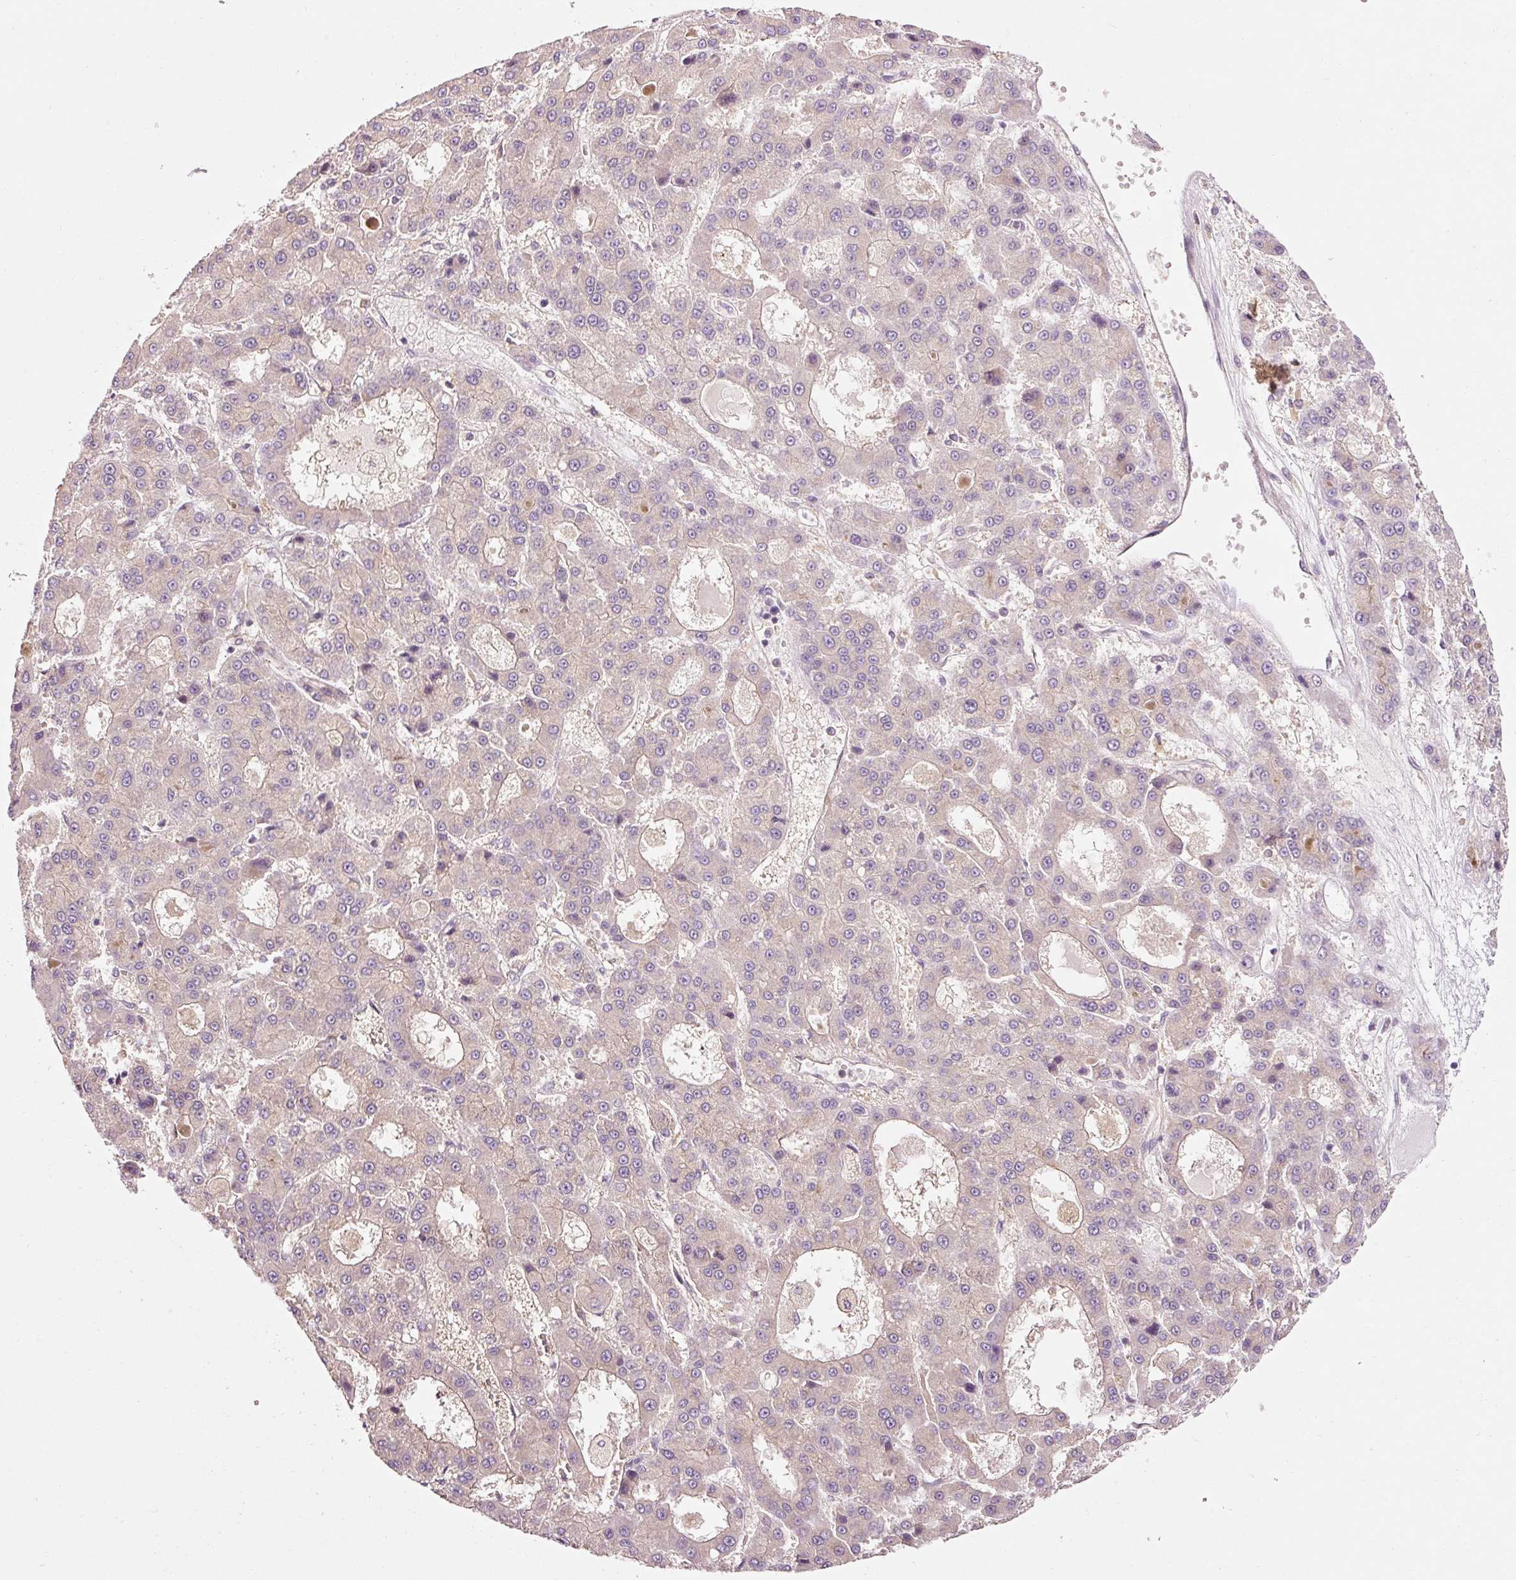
{"staining": {"intensity": "weak", "quantity": "<25%", "location": "cytoplasmic/membranous"}, "tissue": "liver cancer", "cell_type": "Tumor cells", "image_type": "cancer", "snomed": [{"axis": "morphology", "description": "Carcinoma, Hepatocellular, NOS"}, {"axis": "topography", "description": "Liver"}], "caption": "A micrograph of human hepatocellular carcinoma (liver) is negative for staining in tumor cells.", "gene": "NAPA", "patient": {"sex": "male", "age": 70}}